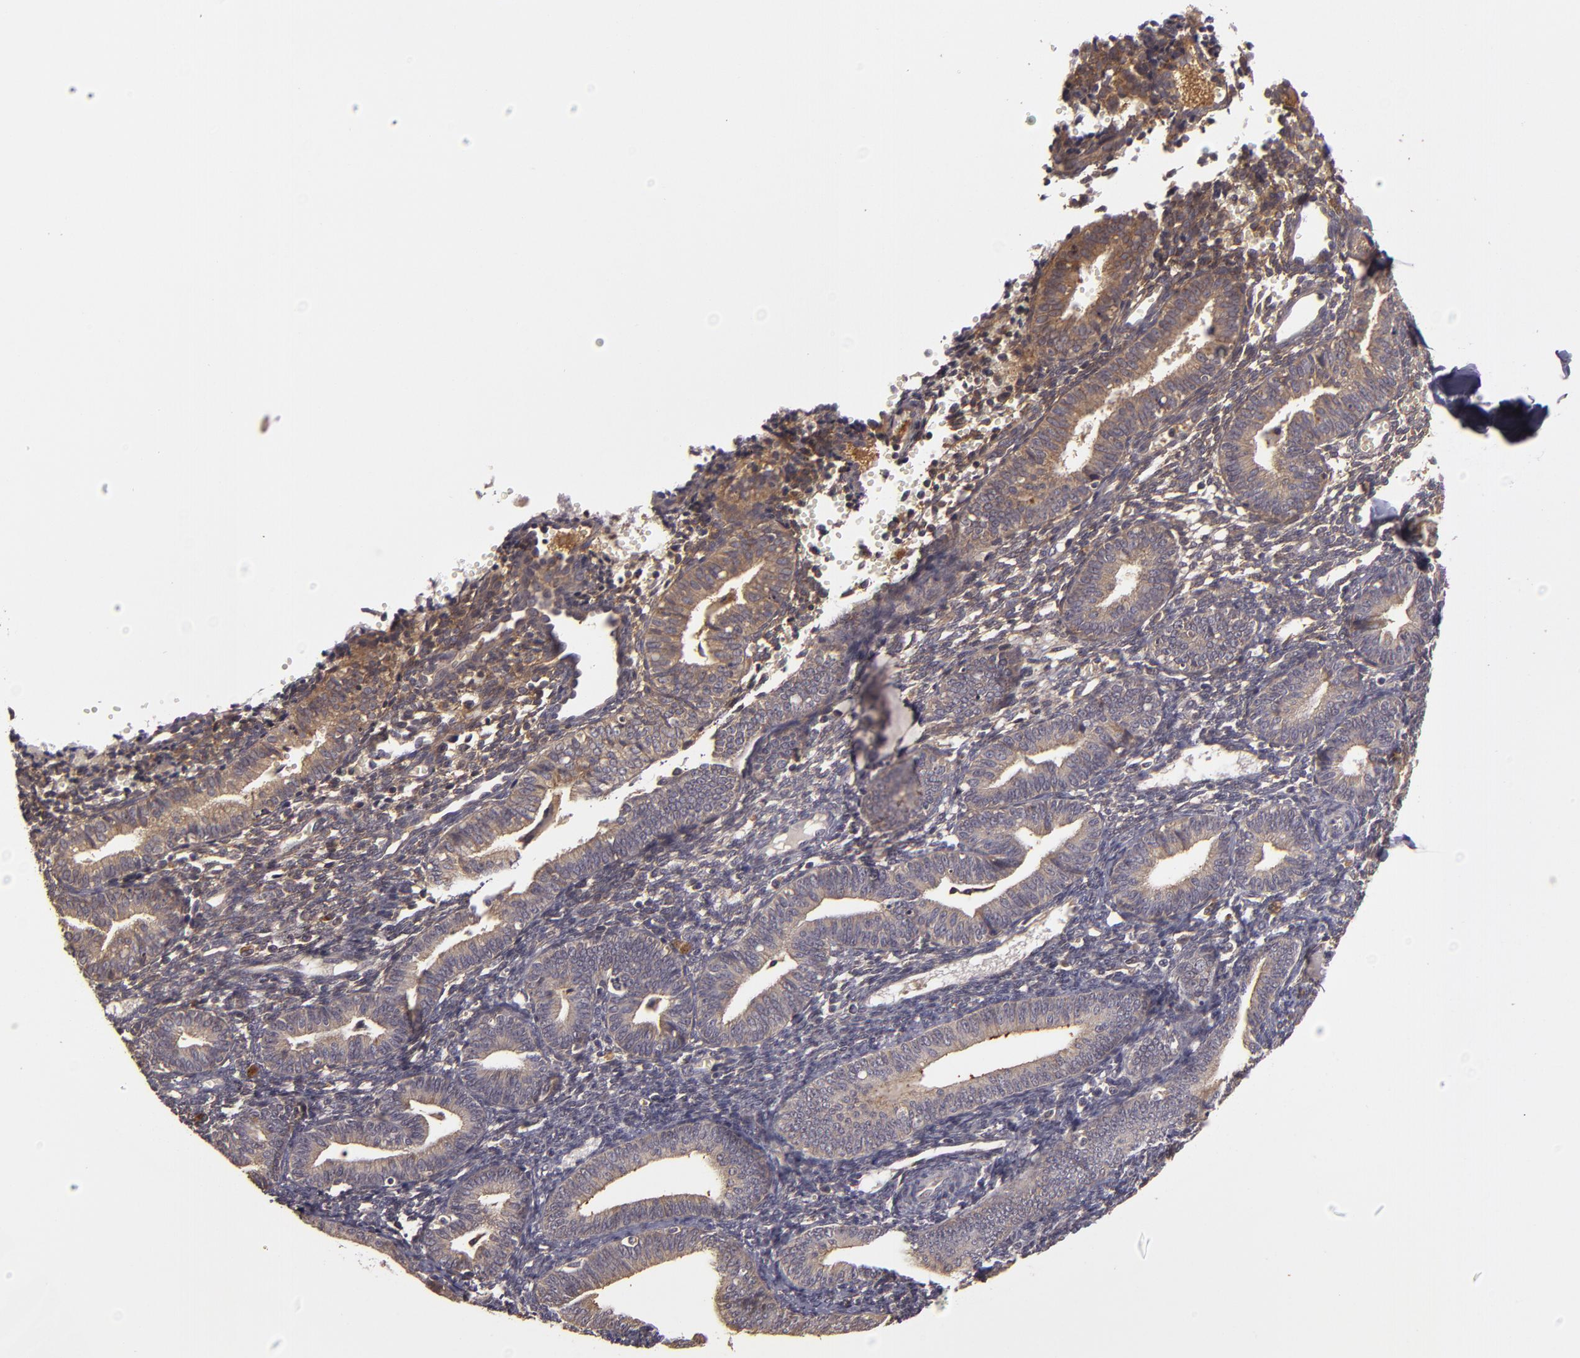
{"staining": {"intensity": "weak", "quantity": ">75%", "location": "cytoplasmic/membranous"}, "tissue": "endometrium", "cell_type": "Cells in endometrial stroma", "image_type": "normal", "snomed": [{"axis": "morphology", "description": "Normal tissue, NOS"}, {"axis": "topography", "description": "Endometrium"}], "caption": "DAB (3,3'-diaminobenzidine) immunohistochemical staining of unremarkable endometrium demonstrates weak cytoplasmic/membranous protein expression in approximately >75% of cells in endometrial stroma. The staining was performed using DAB (3,3'-diaminobenzidine), with brown indicating positive protein expression. Nuclei are stained blue with hematoxylin.", "gene": "HRAS", "patient": {"sex": "female", "age": 61}}